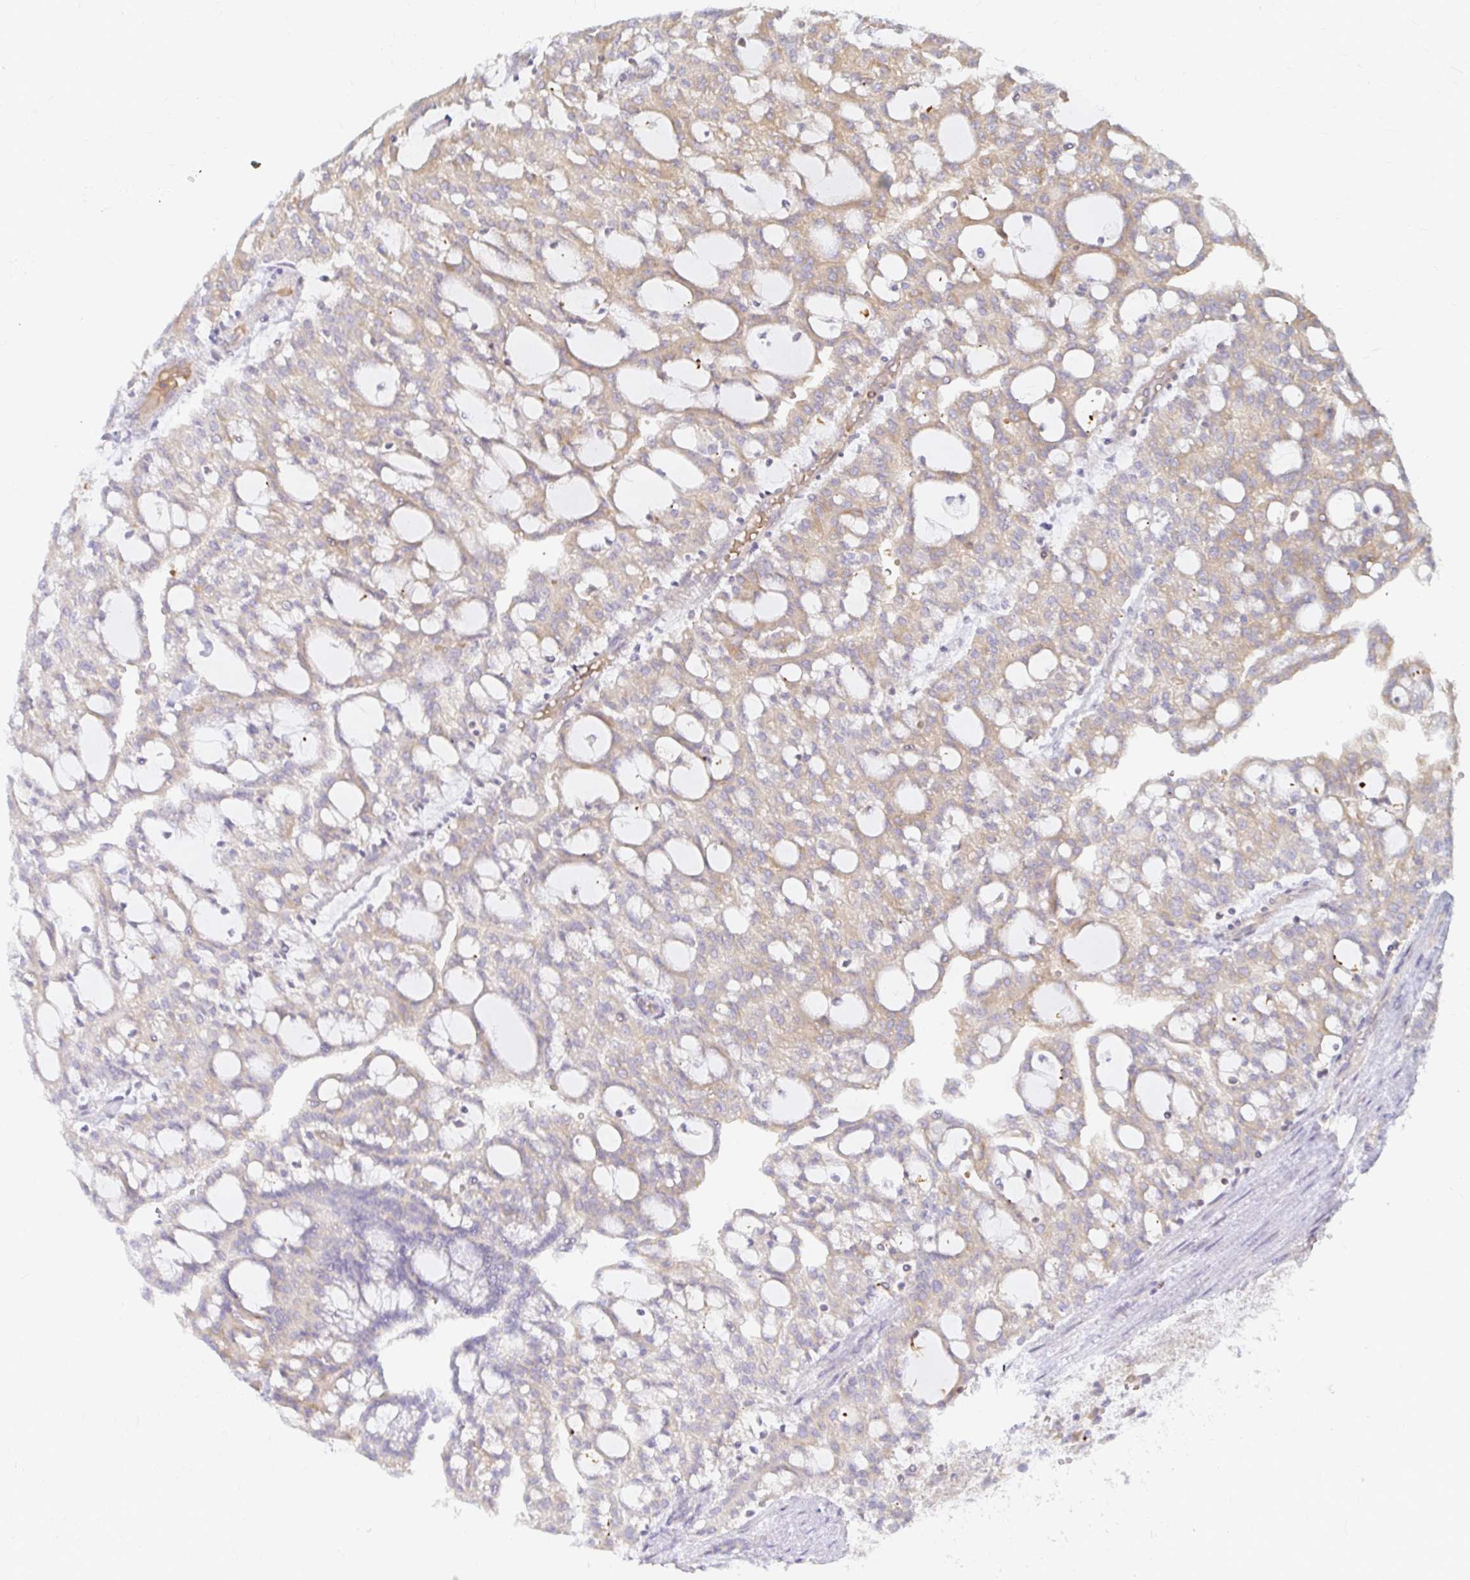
{"staining": {"intensity": "moderate", "quantity": "25%-75%", "location": "cytoplasmic/membranous"}, "tissue": "renal cancer", "cell_type": "Tumor cells", "image_type": "cancer", "snomed": [{"axis": "morphology", "description": "Adenocarcinoma, NOS"}, {"axis": "topography", "description": "Kidney"}], "caption": "Protein expression analysis of renal adenocarcinoma shows moderate cytoplasmic/membranous staining in about 25%-75% of tumor cells.", "gene": "CAST", "patient": {"sex": "male", "age": 63}}